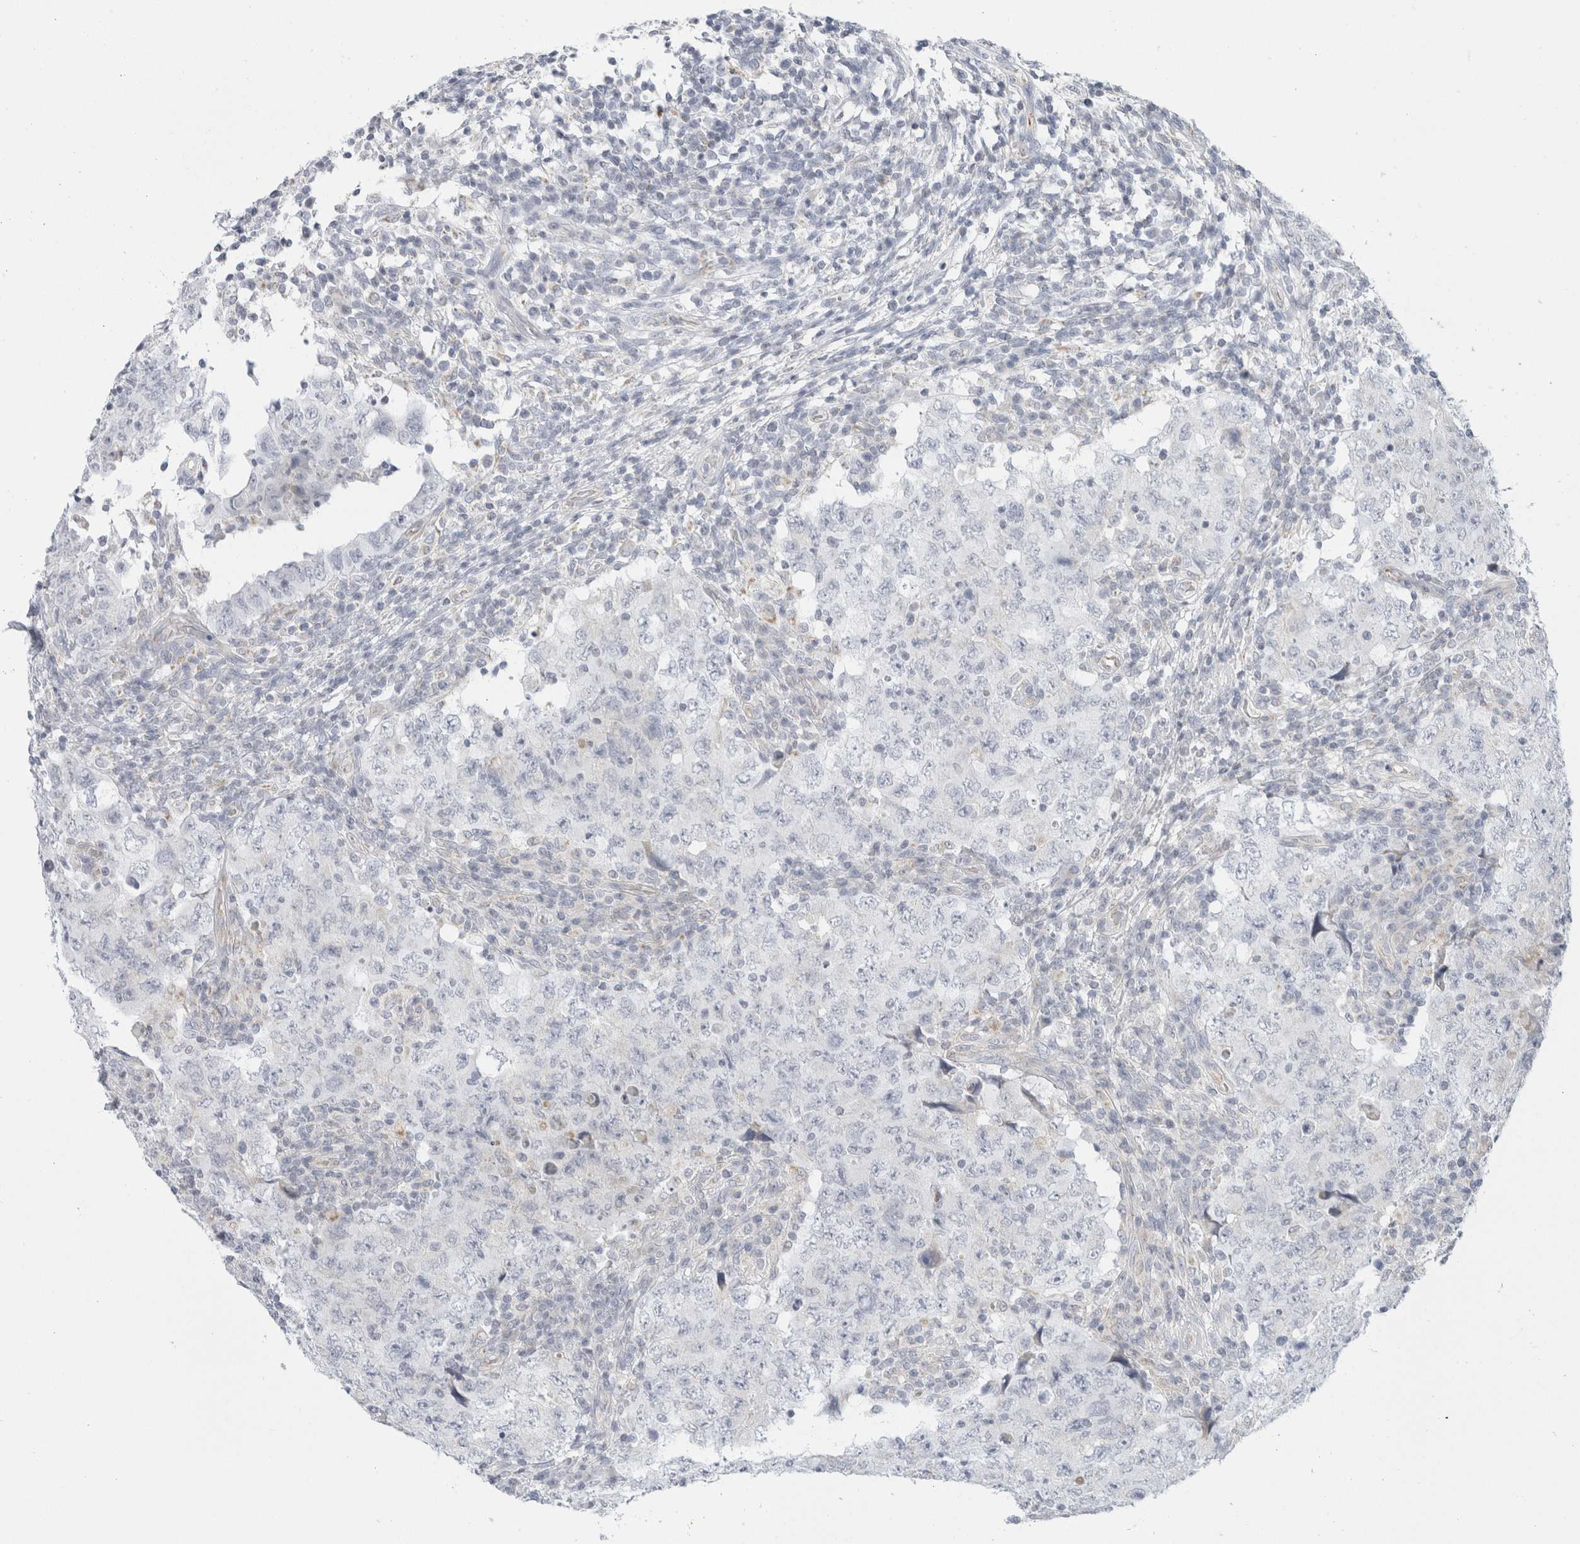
{"staining": {"intensity": "negative", "quantity": "none", "location": "none"}, "tissue": "testis cancer", "cell_type": "Tumor cells", "image_type": "cancer", "snomed": [{"axis": "morphology", "description": "Carcinoma, Embryonal, NOS"}, {"axis": "topography", "description": "Testis"}], "caption": "Immunohistochemistry histopathology image of neoplastic tissue: human embryonal carcinoma (testis) stained with DAB (3,3'-diaminobenzidine) shows no significant protein expression in tumor cells. Nuclei are stained in blue.", "gene": "FAHD1", "patient": {"sex": "male", "age": 26}}